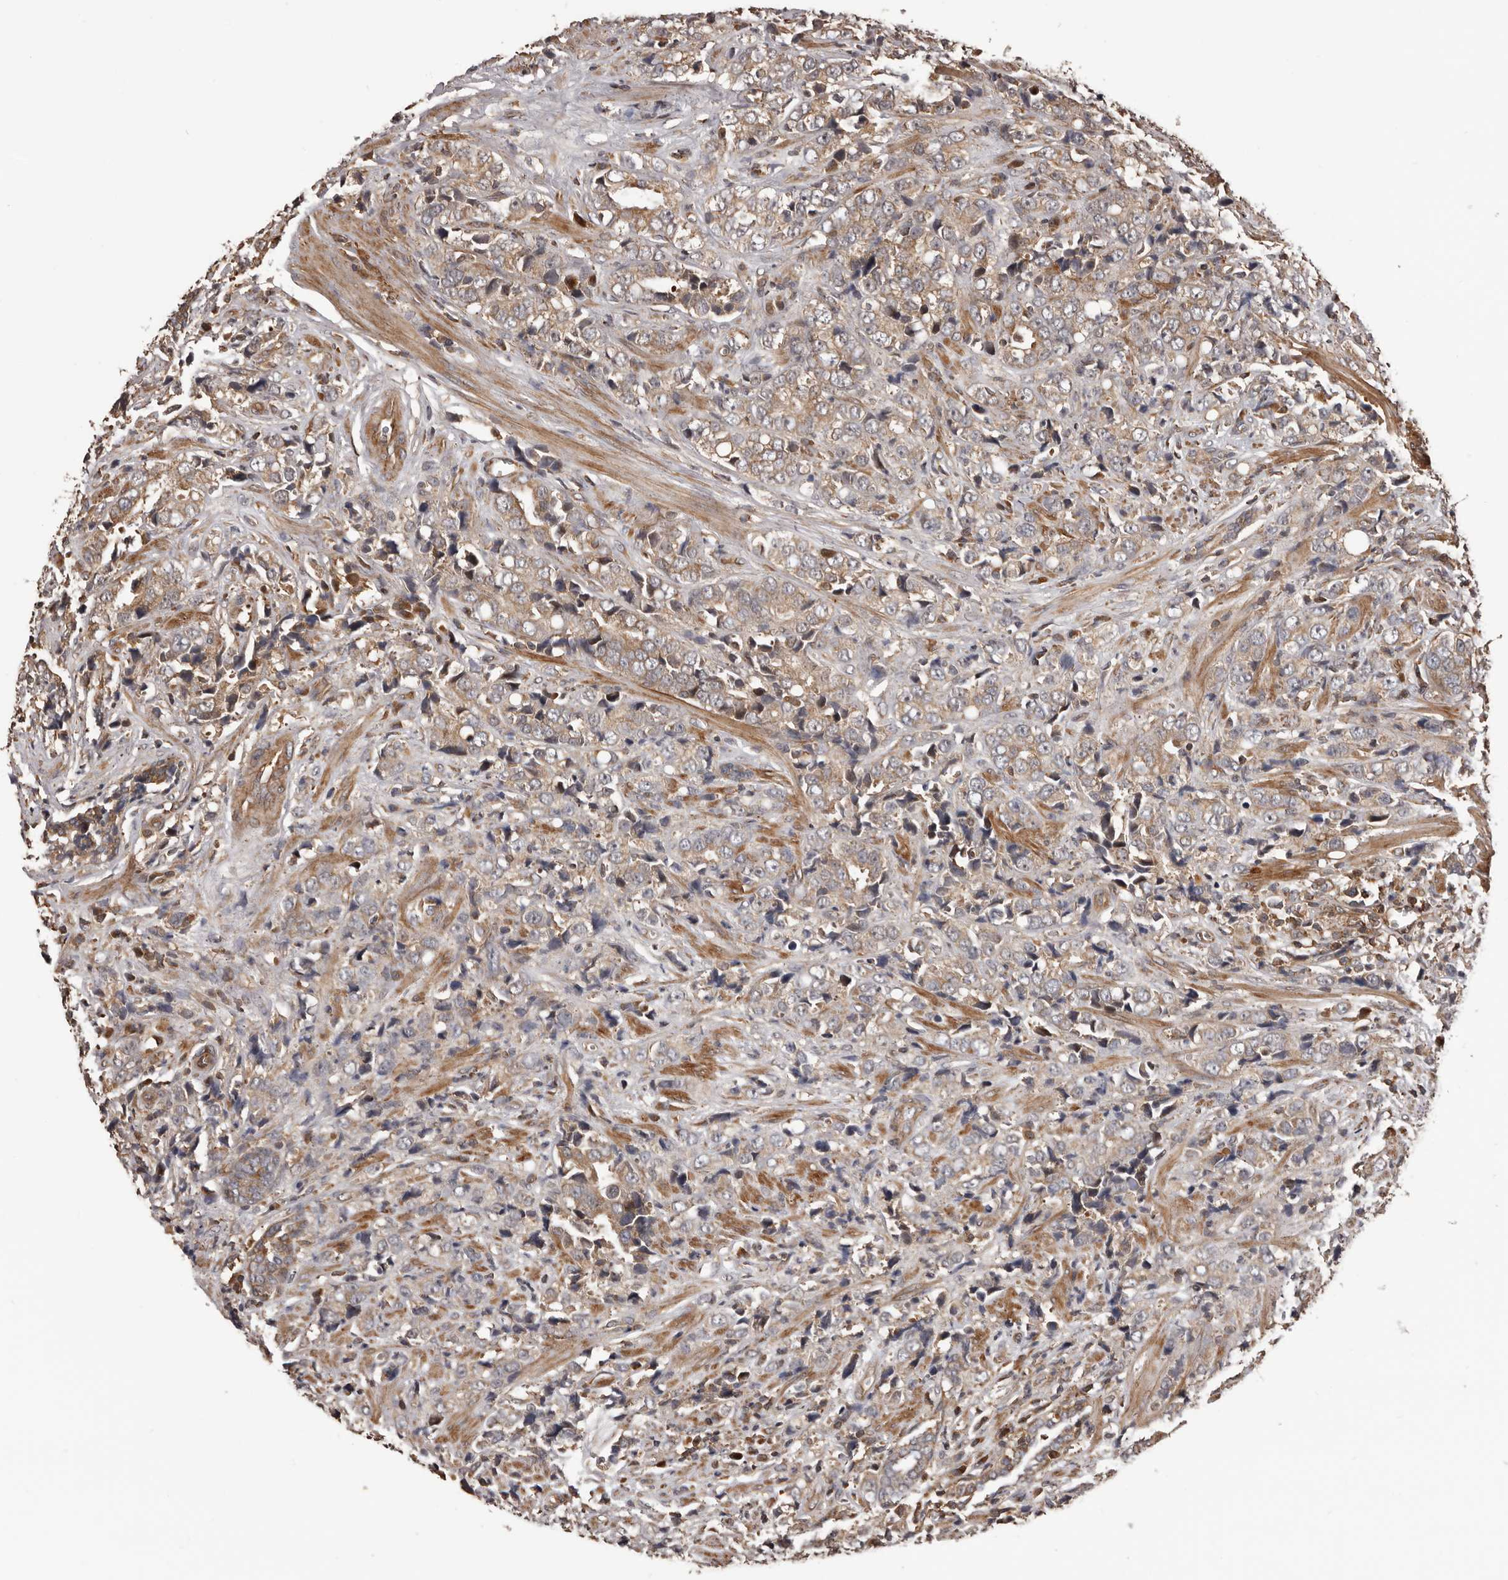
{"staining": {"intensity": "moderate", "quantity": ">75%", "location": "cytoplasmic/membranous"}, "tissue": "prostate cancer", "cell_type": "Tumor cells", "image_type": "cancer", "snomed": [{"axis": "morphology", "description": "Adenocarcinoma, High grade"}, {"axis": "topography", "description": "Prostate"}], "caption": "Human prostate cancer (adenocarcinoma (high-grade)) stained with a protein marker exhibits moderate staining in tumor cells.", "gene": "ADAMTS2", "patient": {"sex": "male", "age": 71}}